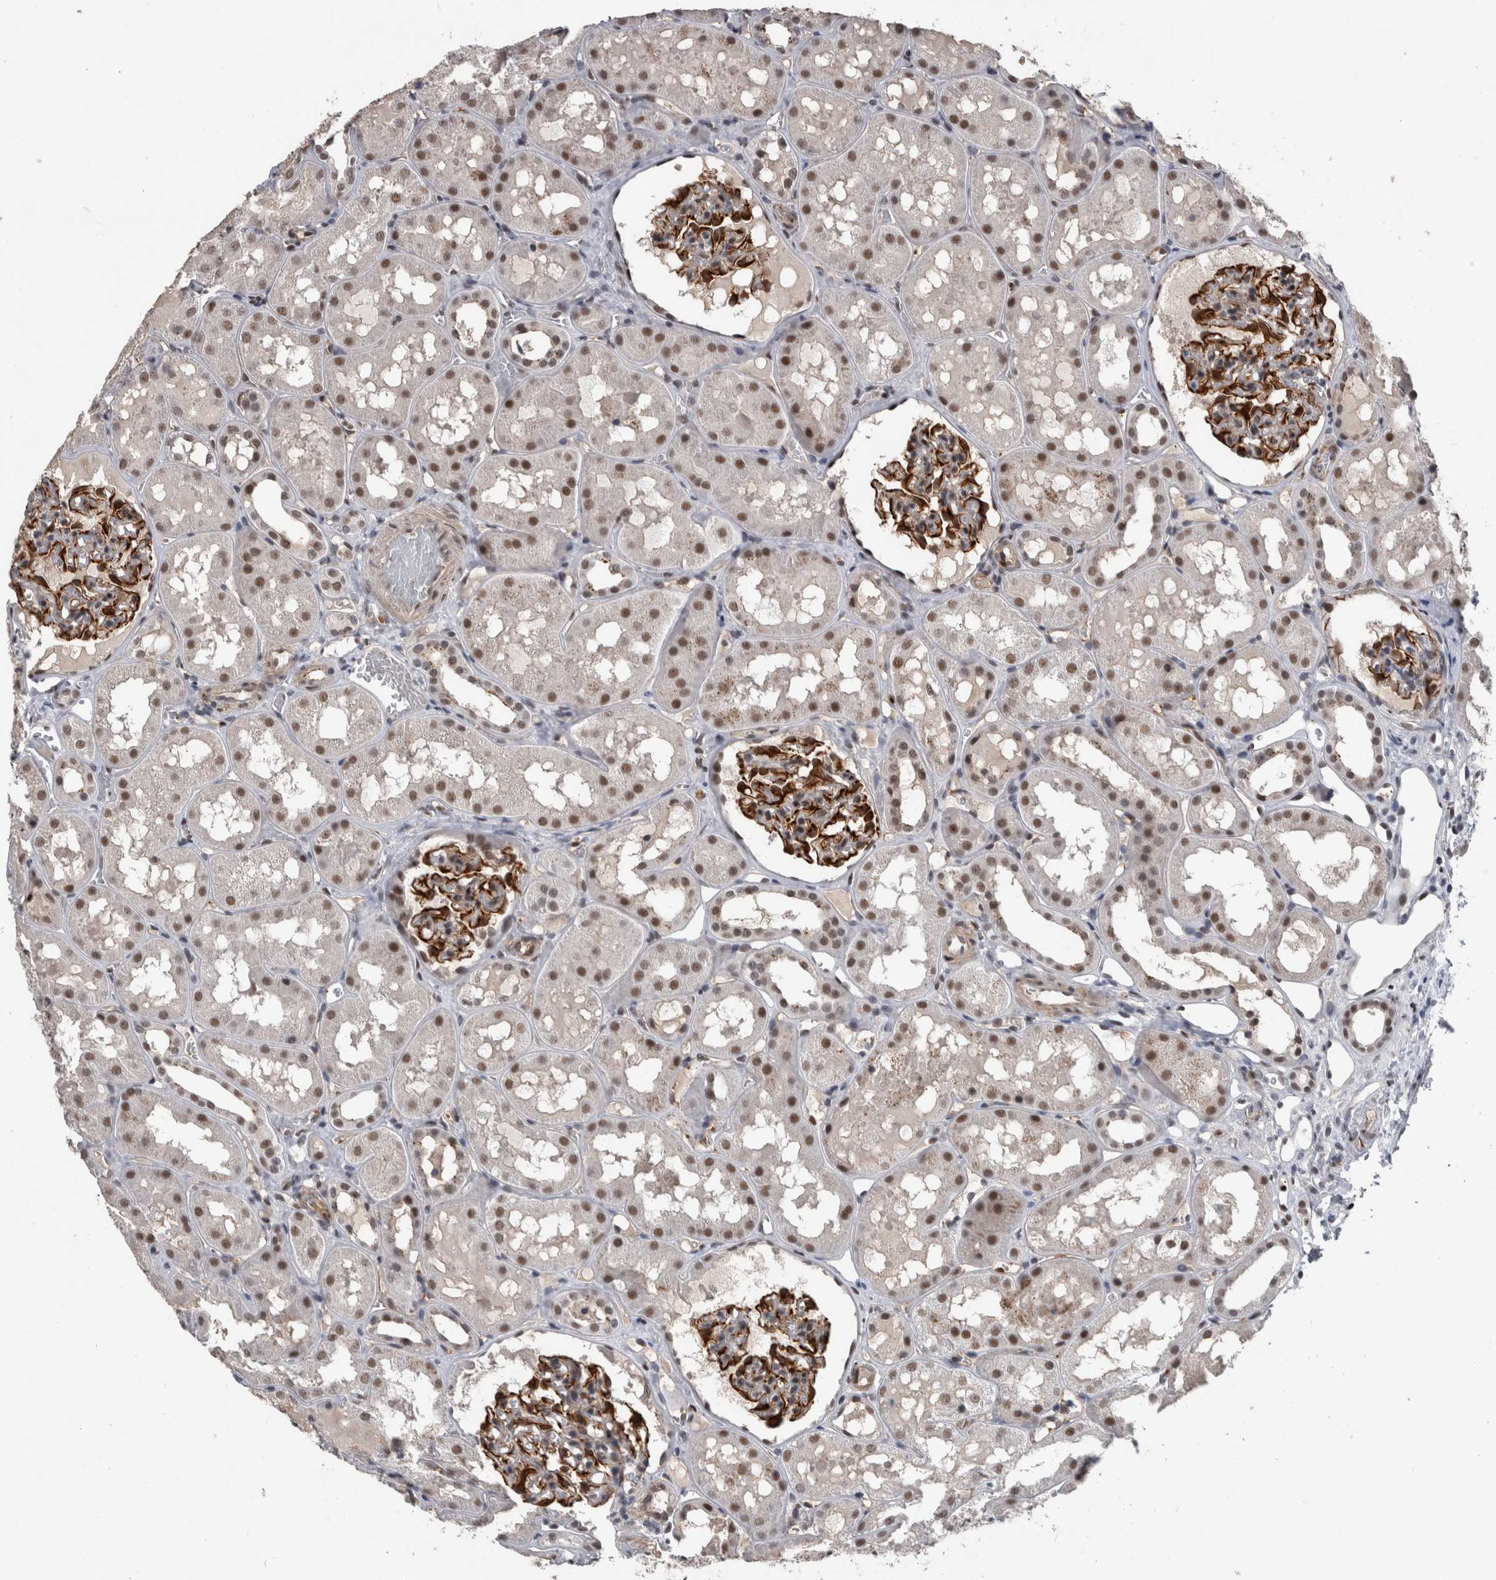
{"staining": {"intensity": "strong", "quantity": ">75%", "location": "cytoplasmic/membranous"}, "tissue": "kidney", "cell_type": "Cells in glomeruli", "image_type": "normal", "snomed": [{"axis": "morphology", "description": "Normal tissue, NOS"}, {"axis": "topography", "description": "Kidney"}, {"axis": "topography", "description": "Urinary bladder"}], "caption": "Kidney was stained to show a protein in brown. There is high levels of strong cytoplasmic/membranous staining in approximately >75% of cells in glomeruli. The protein of interest is stained brown, and the nuclei are stained in blue (DAB (3,3'-diaminobenzidine) IHC with brightfield microscopy, high magnification).", "gene": "POLD2", "patient": {"sex": "male", "age": 16}}